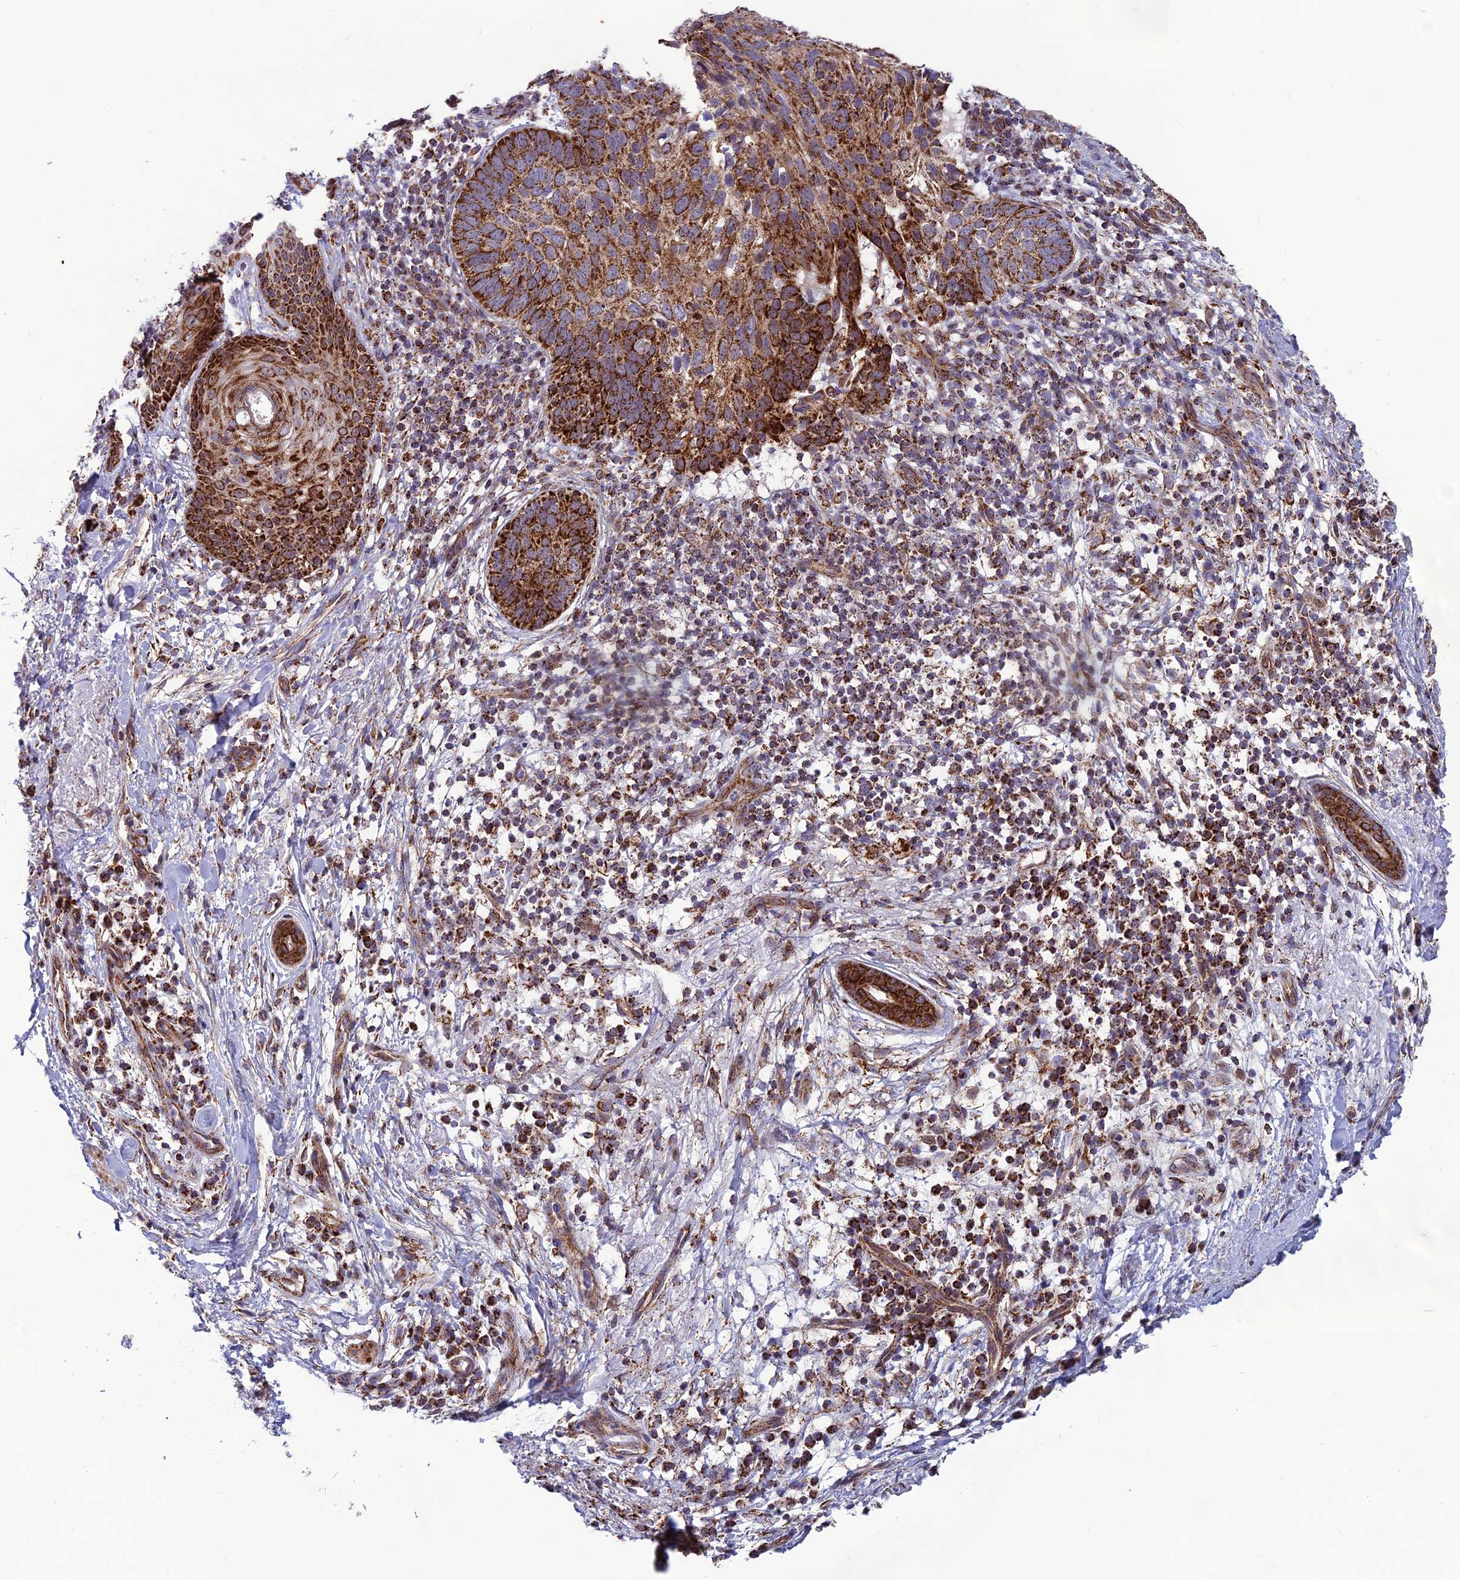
{"staining": {"intensity": "strong", "quantity": ">75%", "location": "cytoplasmic/membranous"}, "tissue": "skin cancer", "cell_type": "Tumor cells", "image_type": "cancer", "snomed": [{"axis": "morphology", "description": "Basal cell carcinoma"}, {"axis": "topography", "description": "Skin"}], "caption": "Brown immunohistochemical staining in human skin cancer shows strong cytoplasmic/membranous expression in approximately >75% of tumor cells.", "gene": "MRPS18B", "patient": {"sex": "male", "age": 85}}